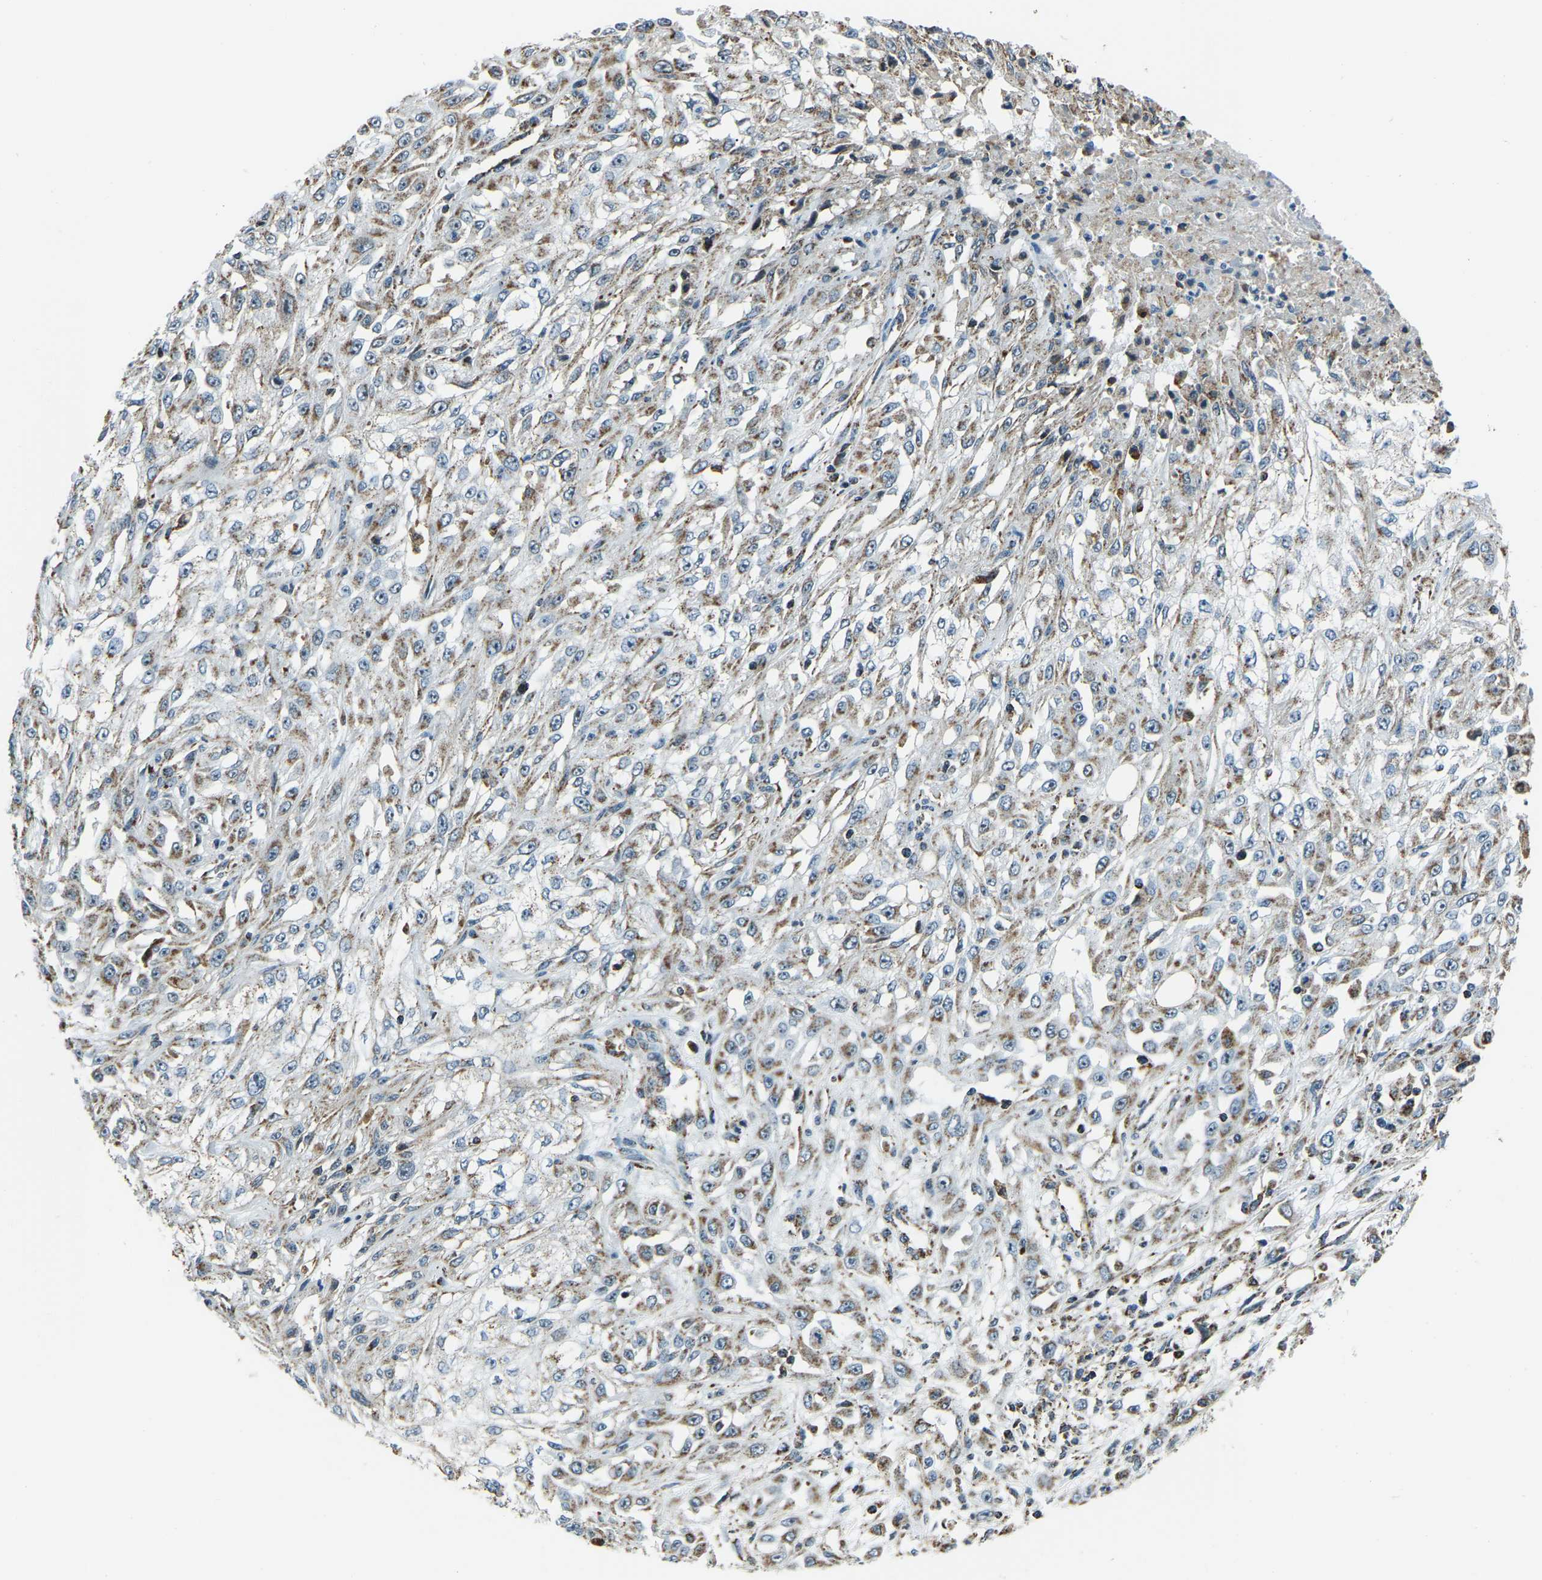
{"staining": {"intensity": "moderate", "quantity": "25%-75%", "location": "cytoplasmic/membranous"}, "tissue": "skin cancer", "cell_type": "Tumor cells", "image_type": "cancer", "snomed": [{"axis": "morphology", "description": "Squamous cell carcinoma, NOS"}, {"axis": "morphology", "description": "Squamous cell carcinoma, metastatic, NOS"}, {"axis": "topography", "description": "Skin"}, {"axis": "topography", "description": "Lymph node"}], "caption": "An IHC image of tumor tissue is shown. Protein staining in brown labels moderate cytoplasmic/membranous positivity in skin cancer (squamous cell carcinoma) within tumor cells.", "gene": "RBM33", "patient": {"sex": "male", "age": 75}}